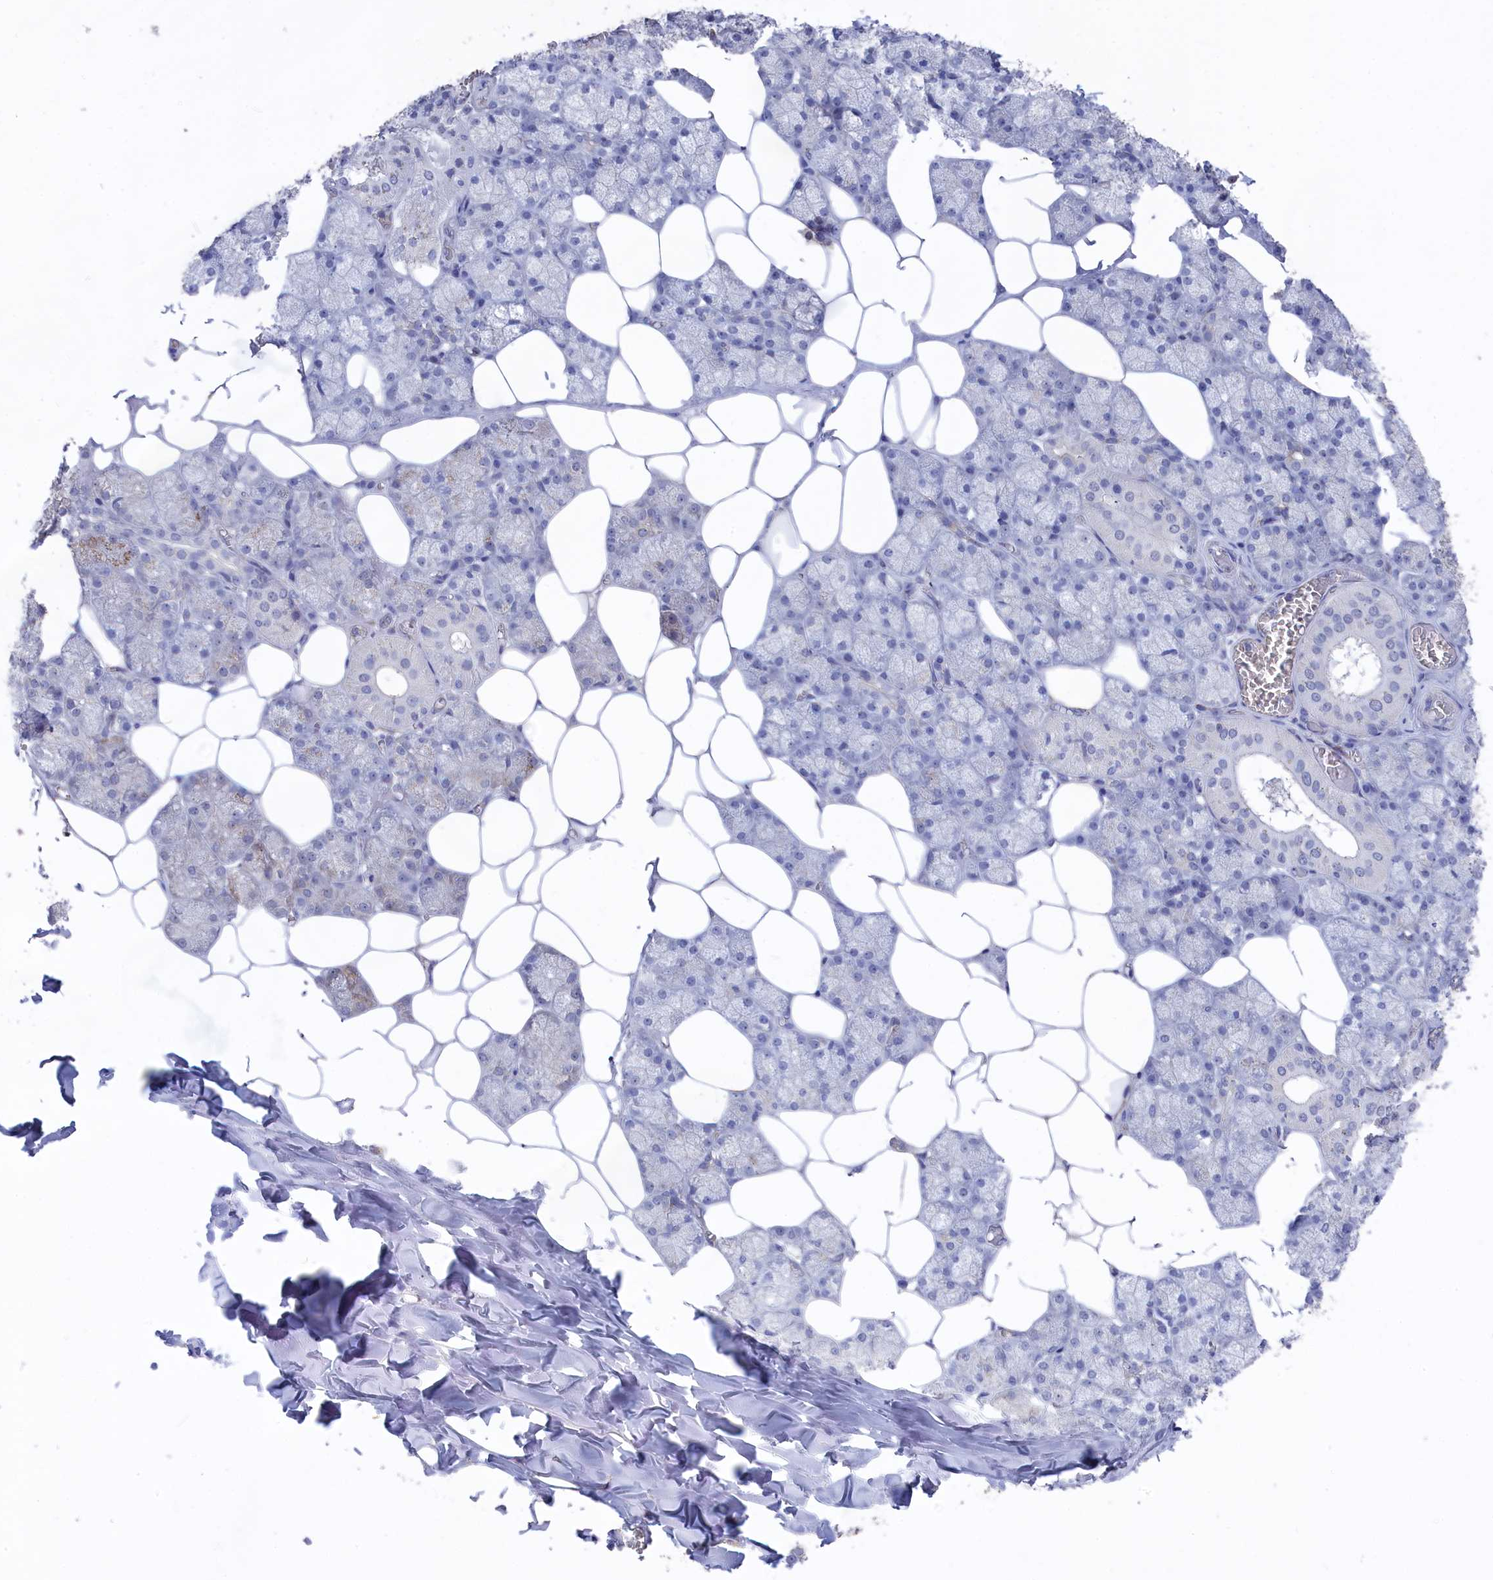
{"staining": {"intensity": "moderate", "quantity": "<25%", "location": "cytoplasmic/membranous"}, "tissue": "salivary gland", "cell_type": "Glandular cells", "image_type": "normal", "snomed": [{"axis": "morphology", "description": "Normal tissue, NOS"}, {"axis": "topography", "description": "Salivary gland"}], "caption": "Glandular cells demonstrate low levels of moderate cytoplasmic/membranous expression in approximately <25% of cells in unremarkable human salivary gland. (IHC, brightfield microscopy, high magnification).", "gene": "SEMG2", "patient": {"sex": "male", "age": 62}}